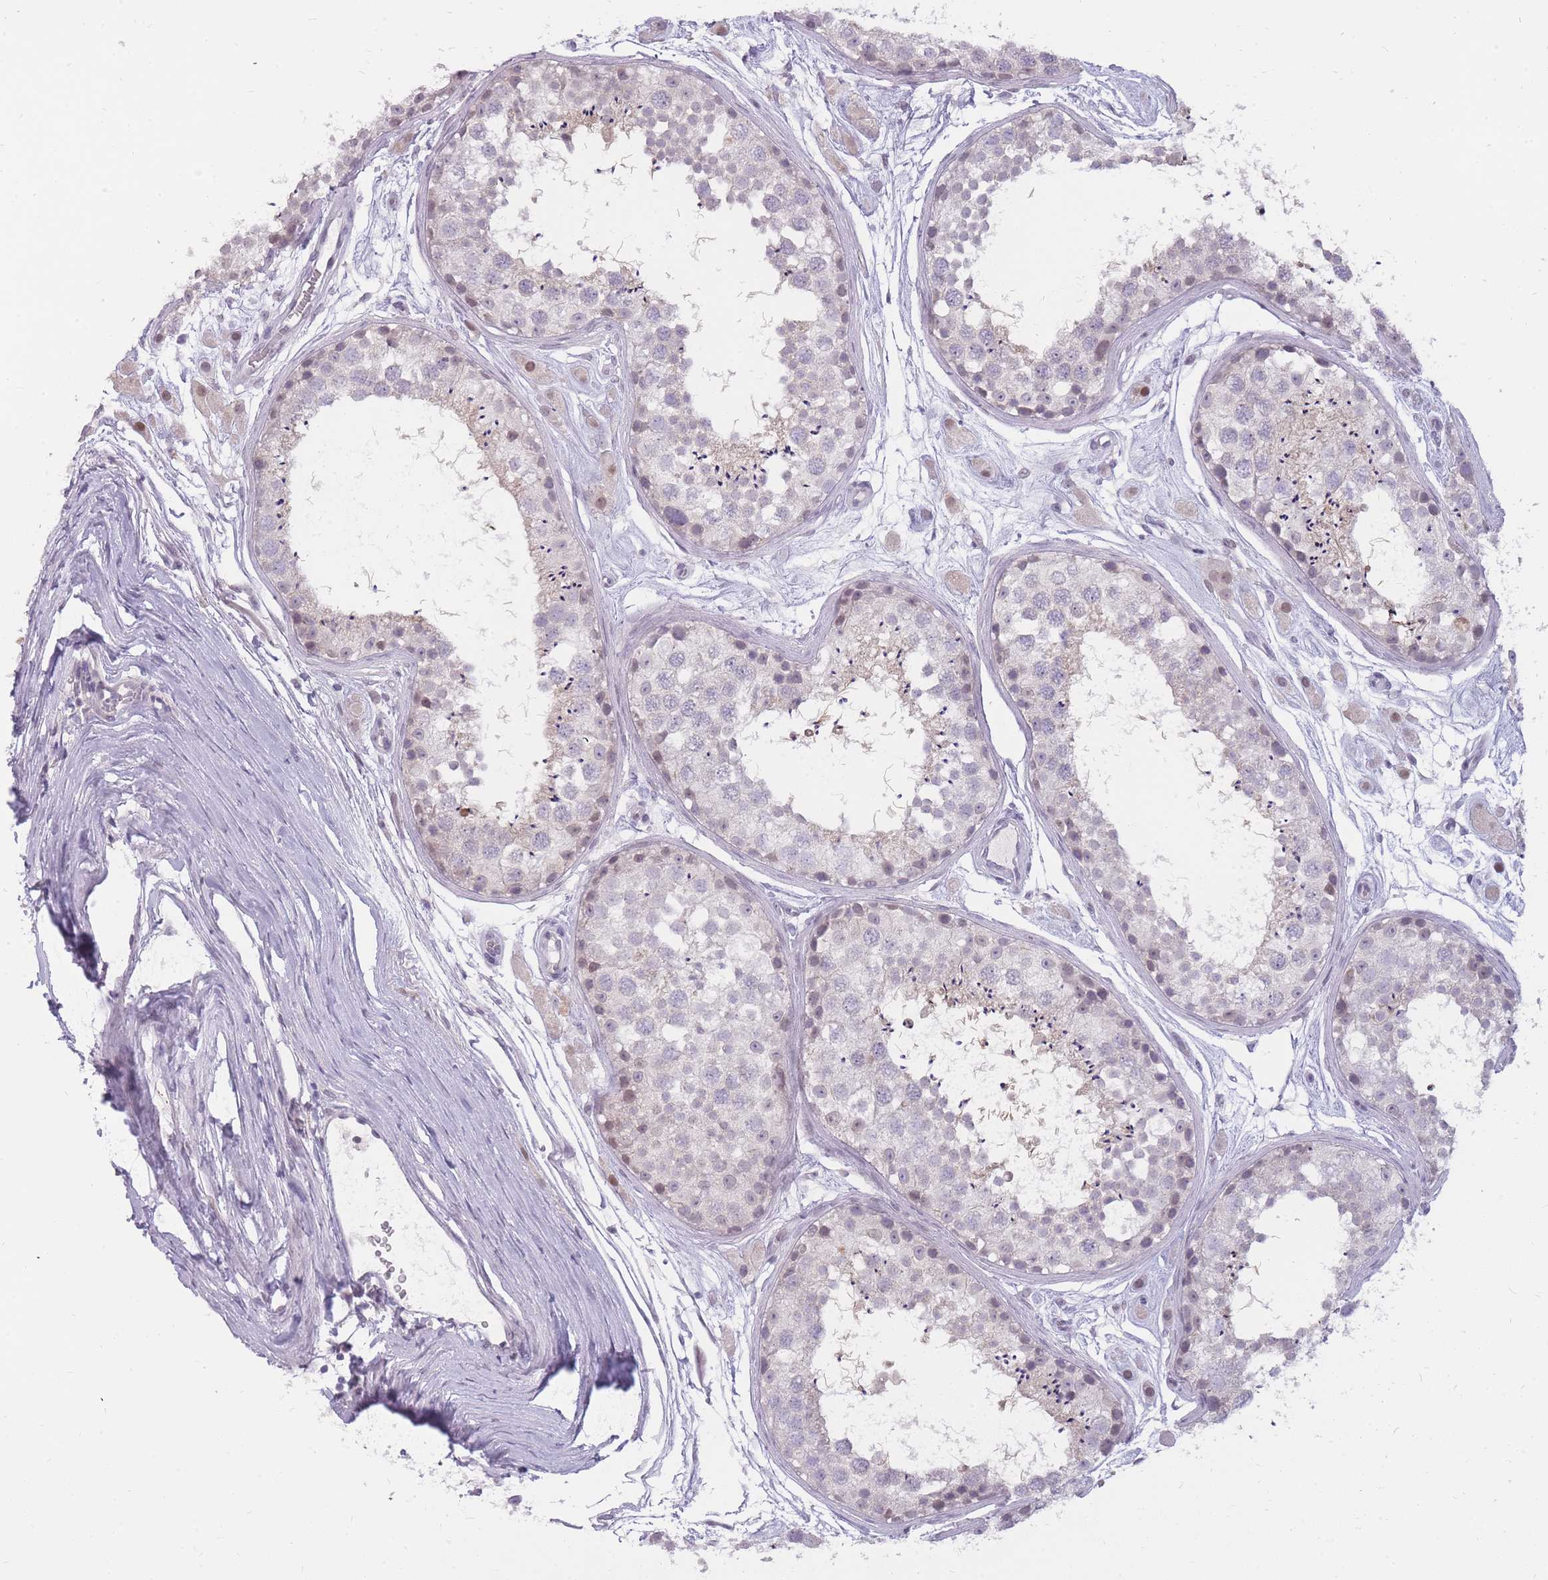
{"staining": {"intensity": "weak", "quantity": "25%-75%", "location": "nuclear"}, "tissue": "testis", "cell_type": "Cells in seminiferous ducts", "image_type": "normal", "snomed": [{"axis": "morphology", "description": "Normal tissue, NOS"}, {"axis": "topography", "description": "Testis"}], "caption": "Immunohistochemistry micrograph of unremarkable testis stained for a protein (brown), which displays low levels of weak nuclear positivity in approximately 25%-75% of cells in seminiferous ducts.", "gene": "POM121C", "patient": {"sex": "male", "age": 25}}